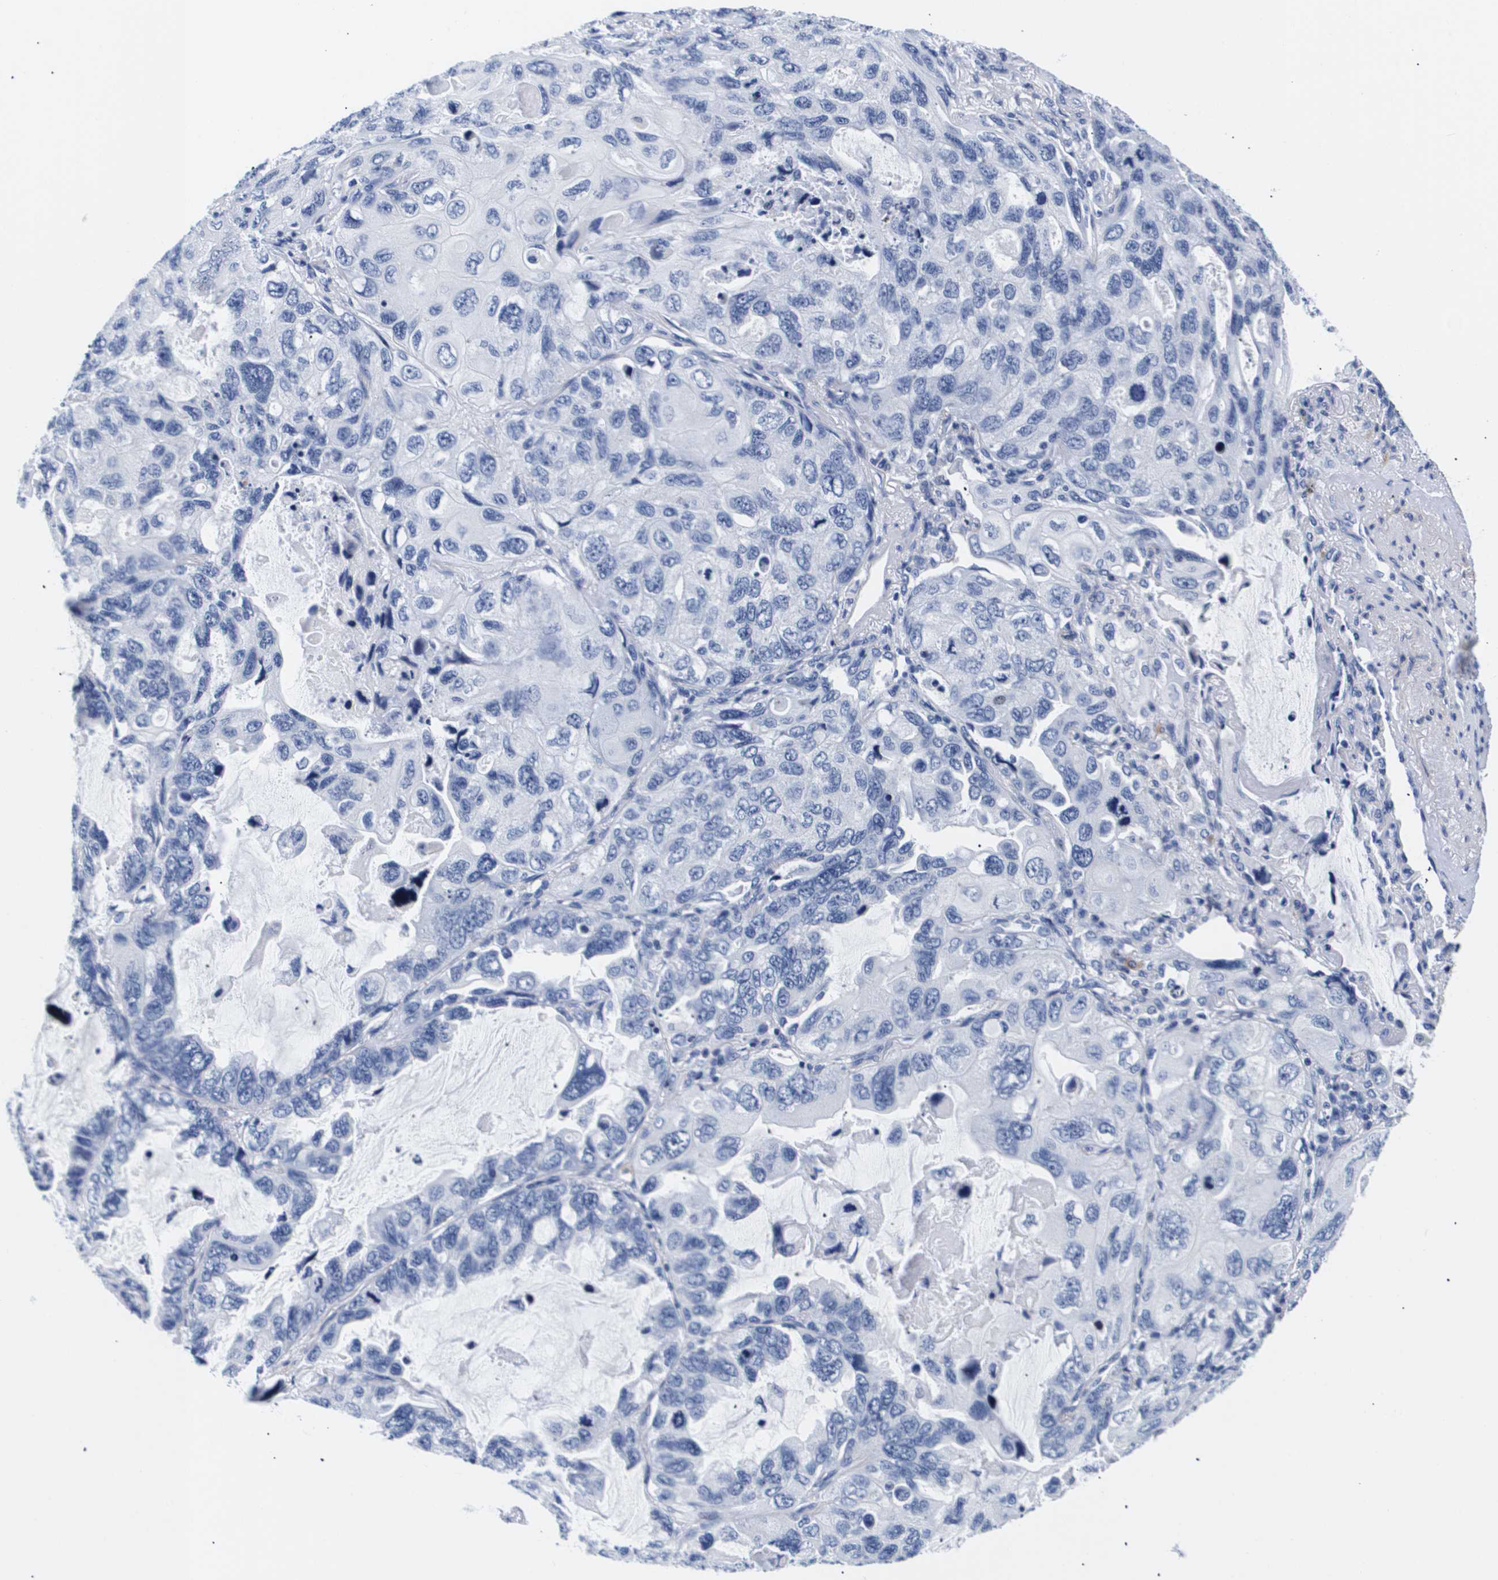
{"staining": {"intensity": "negative", "quantity": "none", "location": "none"}, "tissue": "lung cancer", "cell_type": "Tumor cells", "image_type": "cancer", "snomed": [{"axis": "morphology", "description": "Squamous cell carcinoma, NOS"}, {"axis": "topography", "description": "Lung"}], "caption": "A micrograph of lung cancer stained for a protein shows no brown staining in tumor cells.", "gene": "SHD", "patient": {"sex": "female", "age": 73}}